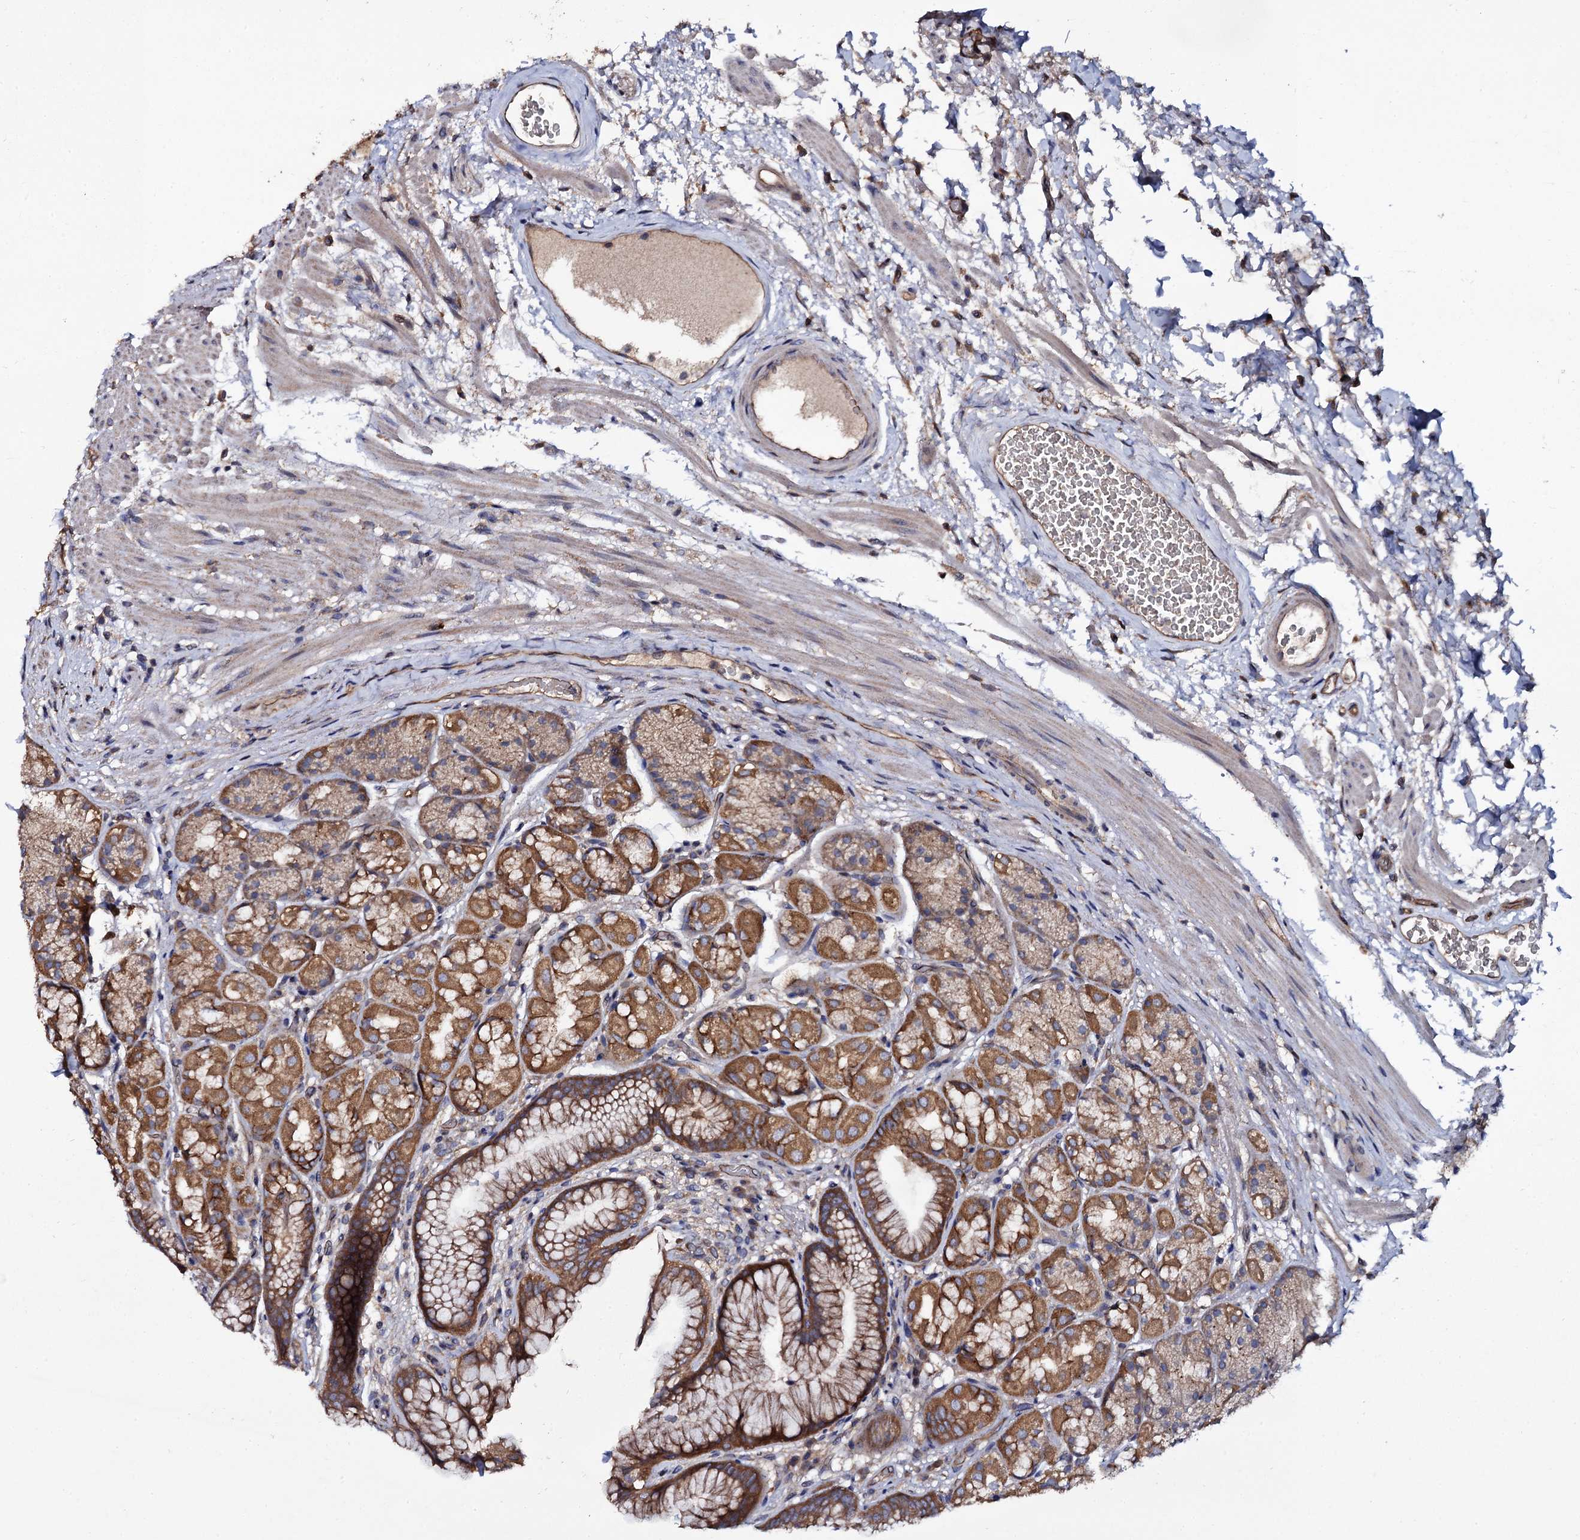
{"staining": {"intensity": "moderate", "quantity": ">75%", "location": "cytoplasmic/membranous"}, "tissue": "stomach", "cell_type": "Glandular cells", "image_type": "normal", "snomed": [{"axis": "morphology", "description": "Normal tissue, NOS"}, {"axis": "topography", "description": "Stomach"}], "caption": "The micrograph exhibits staining of unremarkable stomach, revealing moderate cytoplasmic/membranous protein positivity (brown color) within glandular cells. (DAB (3,3'-diaminobenzidine) = brown stain, brightfield microscopy at high magnification).", "gene": "TTC23", "patient": {"sex": "male", "age": 63}}